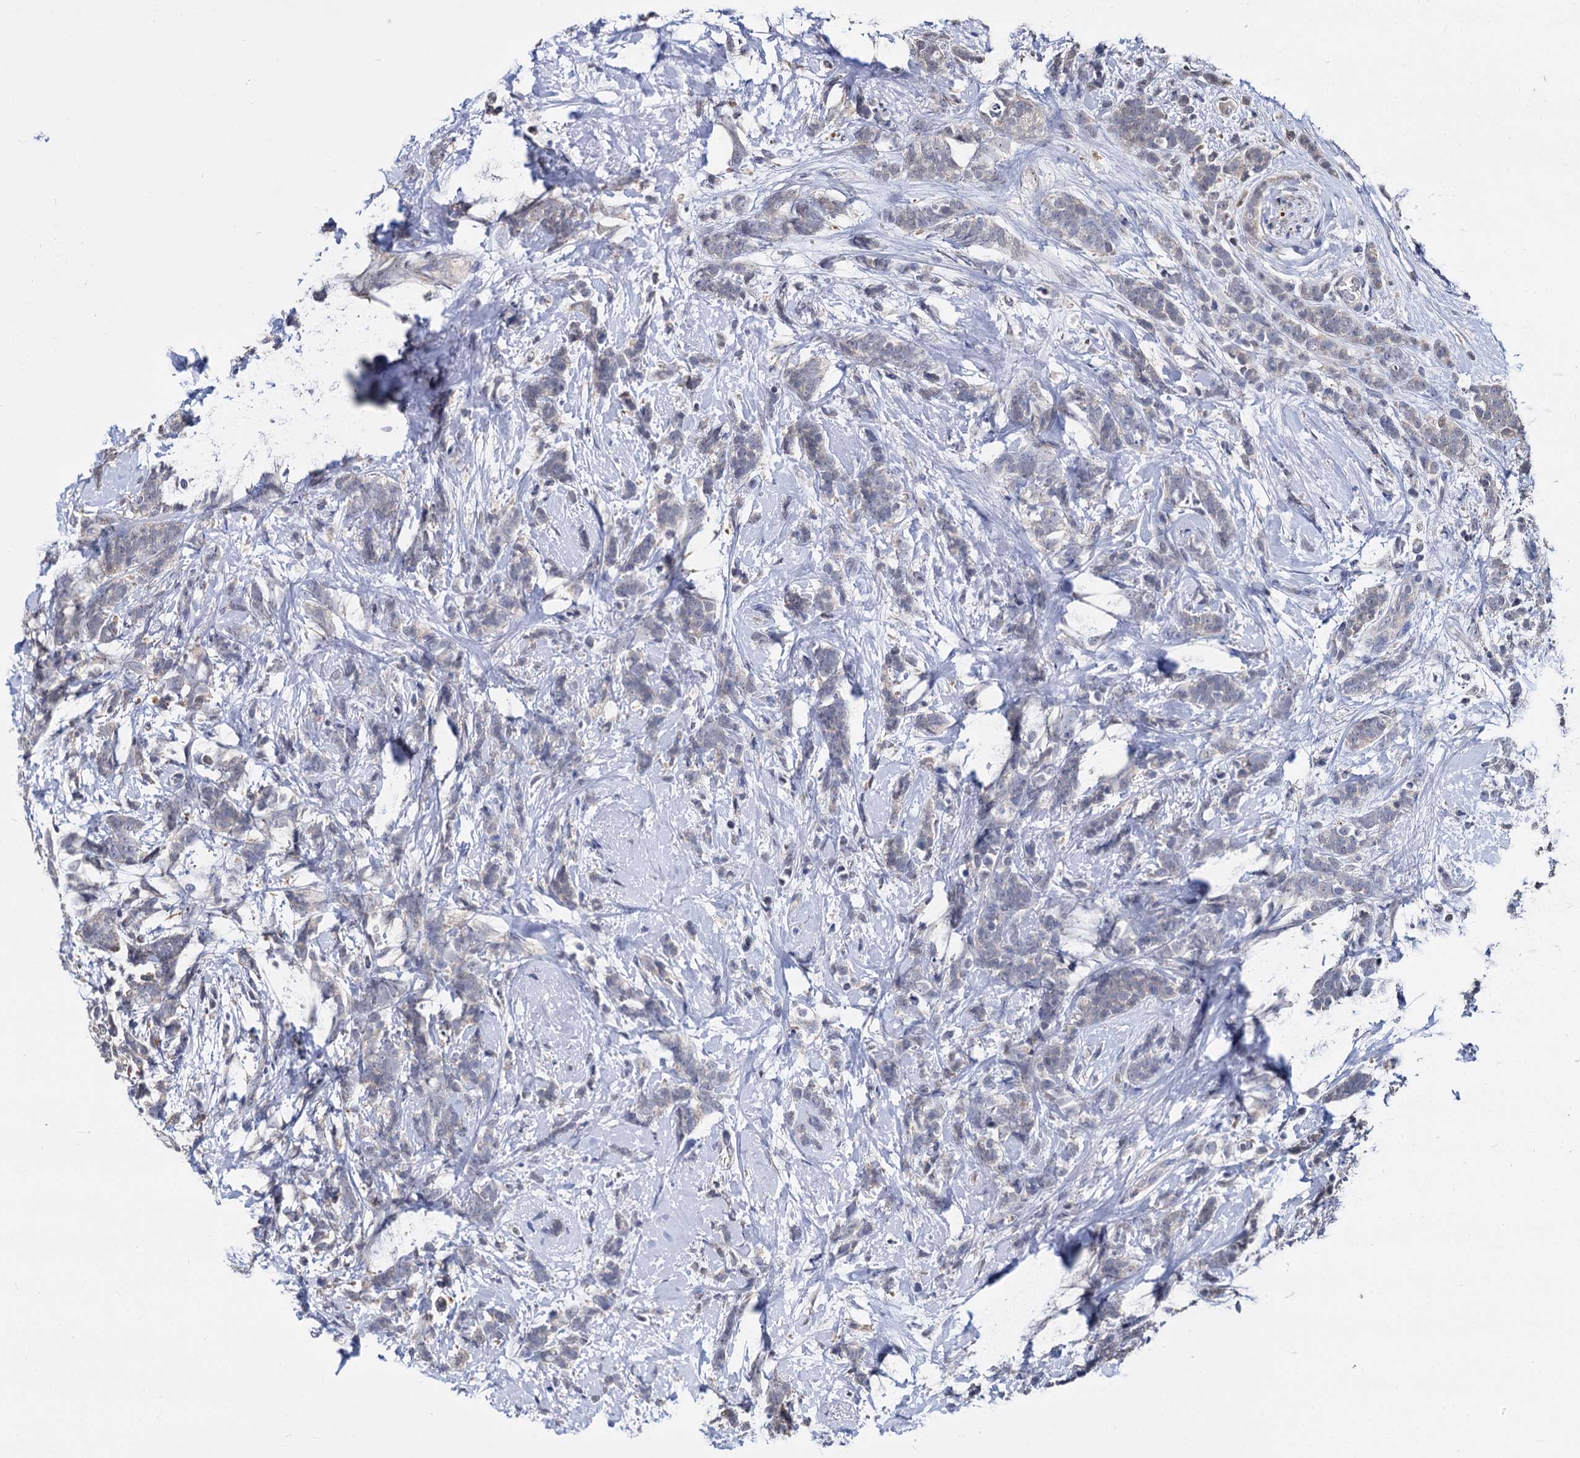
{"staining": {"intensity": "negative", "quantity": "none", "location": "none"}, "tissue": "breast cancer", "cell_type": "Tumor cells", "image_type": "cancer", "snomed": [{"axis": "morphology", "description": "Lobular carcinoma"}, {"axis": "topography", "description": "Breast"}], "caption": "An image of human breast cancer is negative for staining in tumor cells.", "gene": "PSMD4", "patient": {"sex": "female", "age": 58}}